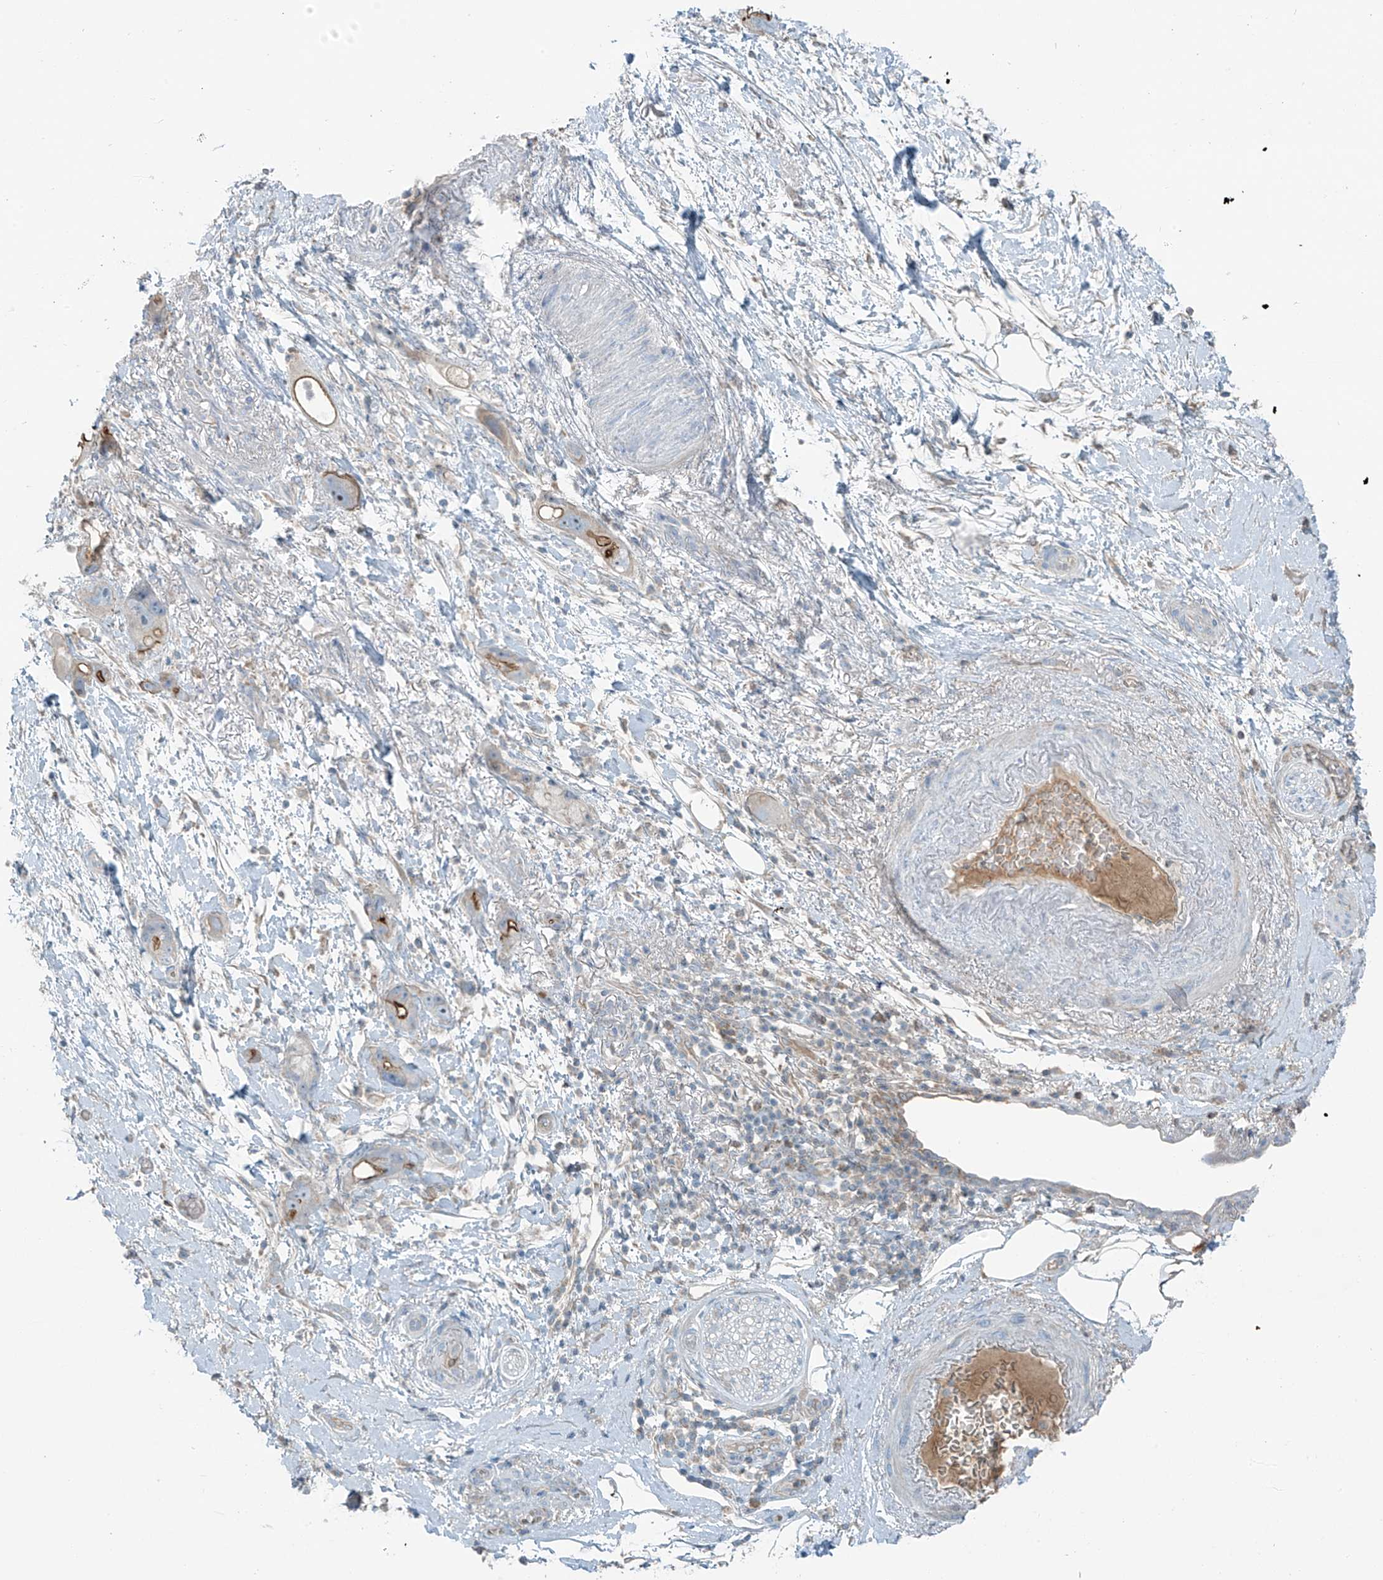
{"staining": {"intensity": "moderate", "quantity": "<25%", "location": "cytoplasmic/membranous"}, "tissue": "pancreatic cancer", "cell_type": "Tumor cells", "image_type": "cancer", "snomed": [{"axis": "morphology", "description": "Normal tissue, NOS"}, {"axis": "morphology", "description": "Adenocarcinoma, NOS"}, {"axis": "topography", "description": "Pancreas"}], "caption": "High-power microscopy captured an immunohistochemistry (IHC) image of pancreatic cancer (adenocarcinoma), revealing moderate cytoplasmic/membranous expression in approximately <25% of tumor cells. The staining is performed using DAB (3,3'-diaminobenzidine) brown chromogen to label protein expression. The nuclei are counter-stained blue using hematoxylin.", "gene": "FAM131C", "patient": {"sex": "female", "age": 68}}